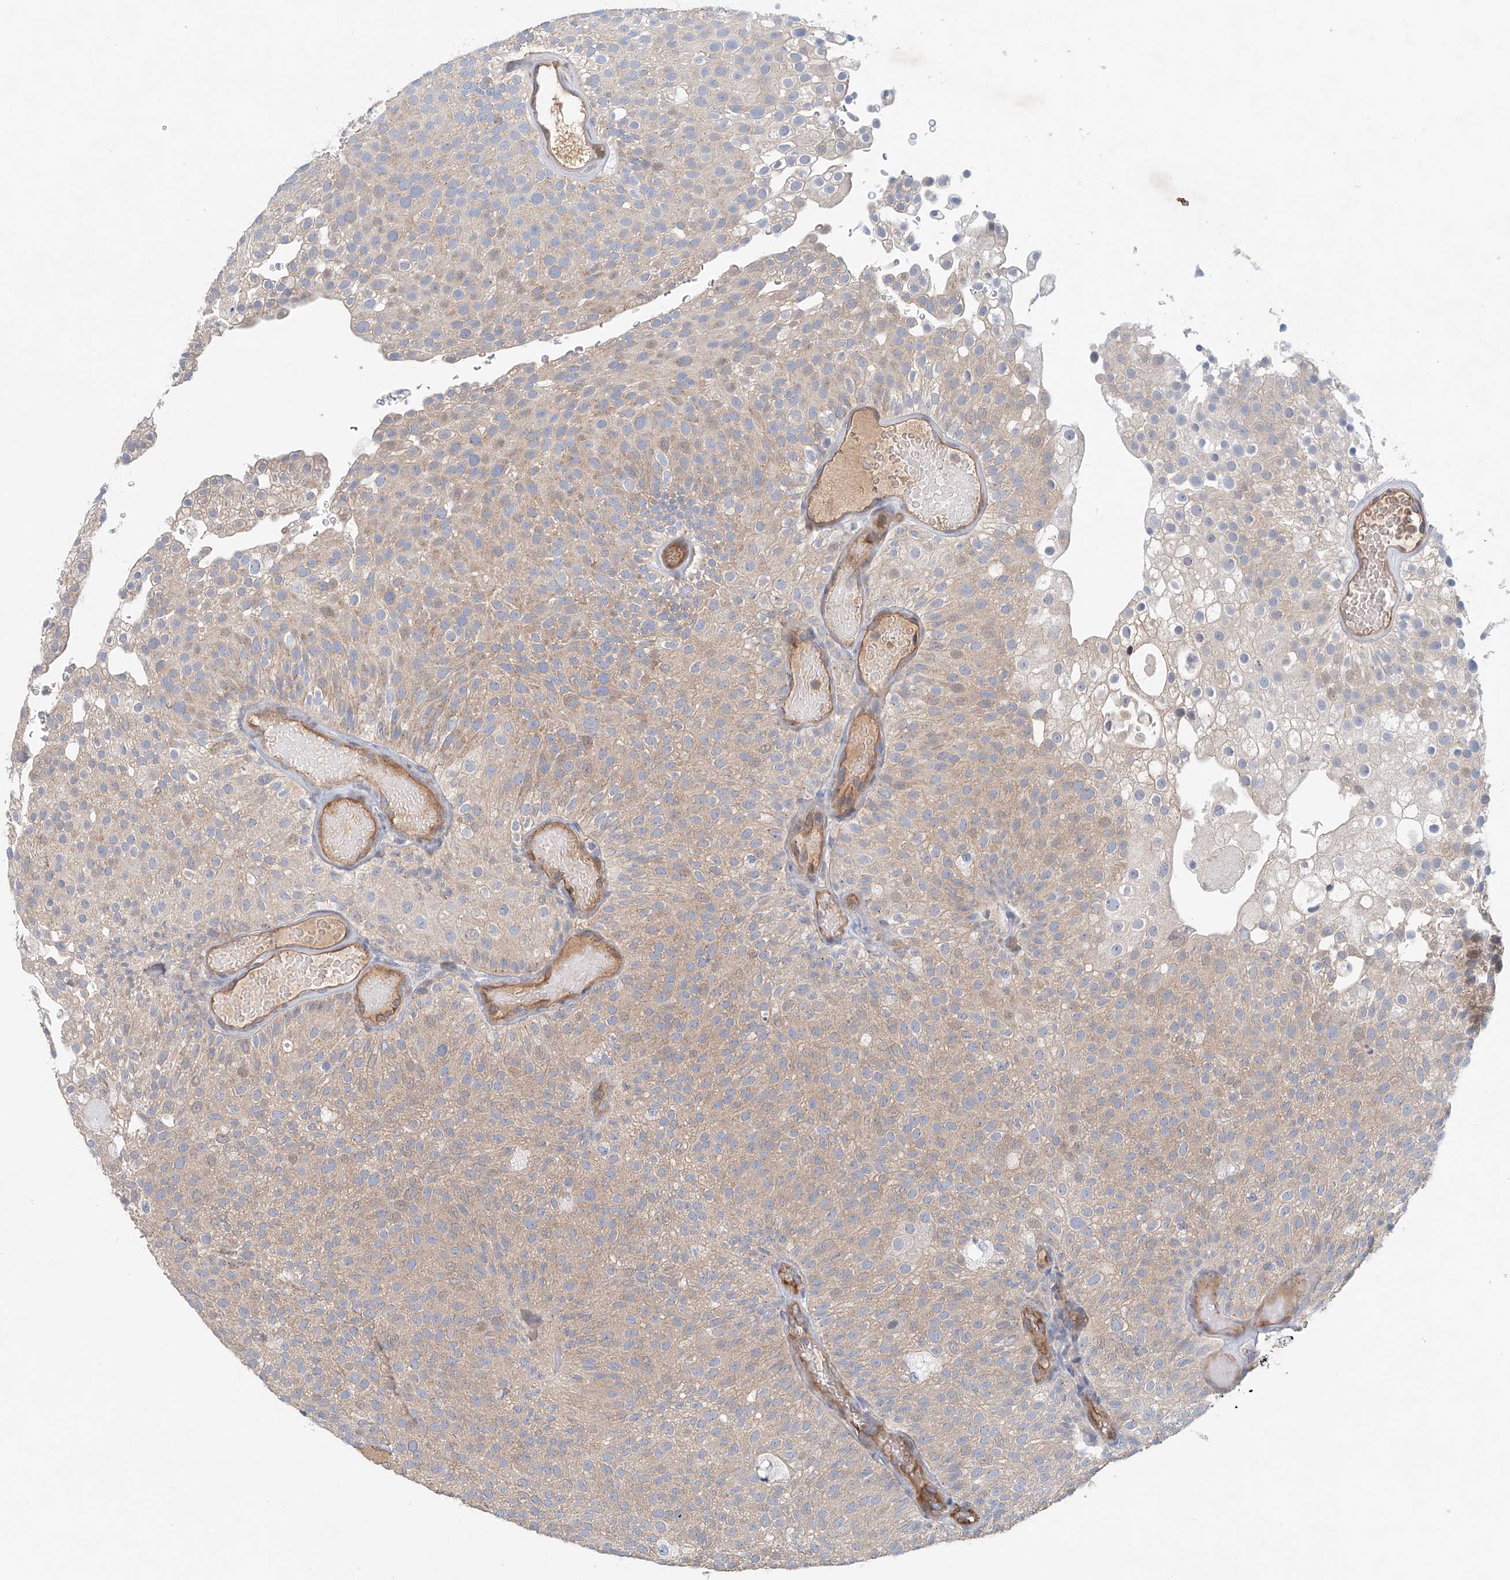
{"staining": {"intensity": "weak", "quantity": ">75%", "location": "cytoplasmic/membranous"}, "tissue": "urothelial cancer", "cell_type": "Tumor cells", "image_type": "cancer", "snomed": [{"axis": "morphology", "description": "Urothelial carcinoma, Low grade"}, {"axis": "topography", "description": "Urinary bladder"}], "caption": "Immunohistochemistry (IHC) staining of low-grade urothelial carcinoma, which reveals low levels of weak cytoplasmic/membranous expression in approximately >75% of tumor cells indicating weak cytoplasmic/membranous protein positivity. The staining was performed using DAB (brown) for protein detection and nuclei were counterstained in hematoxylin (blue).", "gene": "FRYL", "patient": {"sex": "male", "age": 78}}